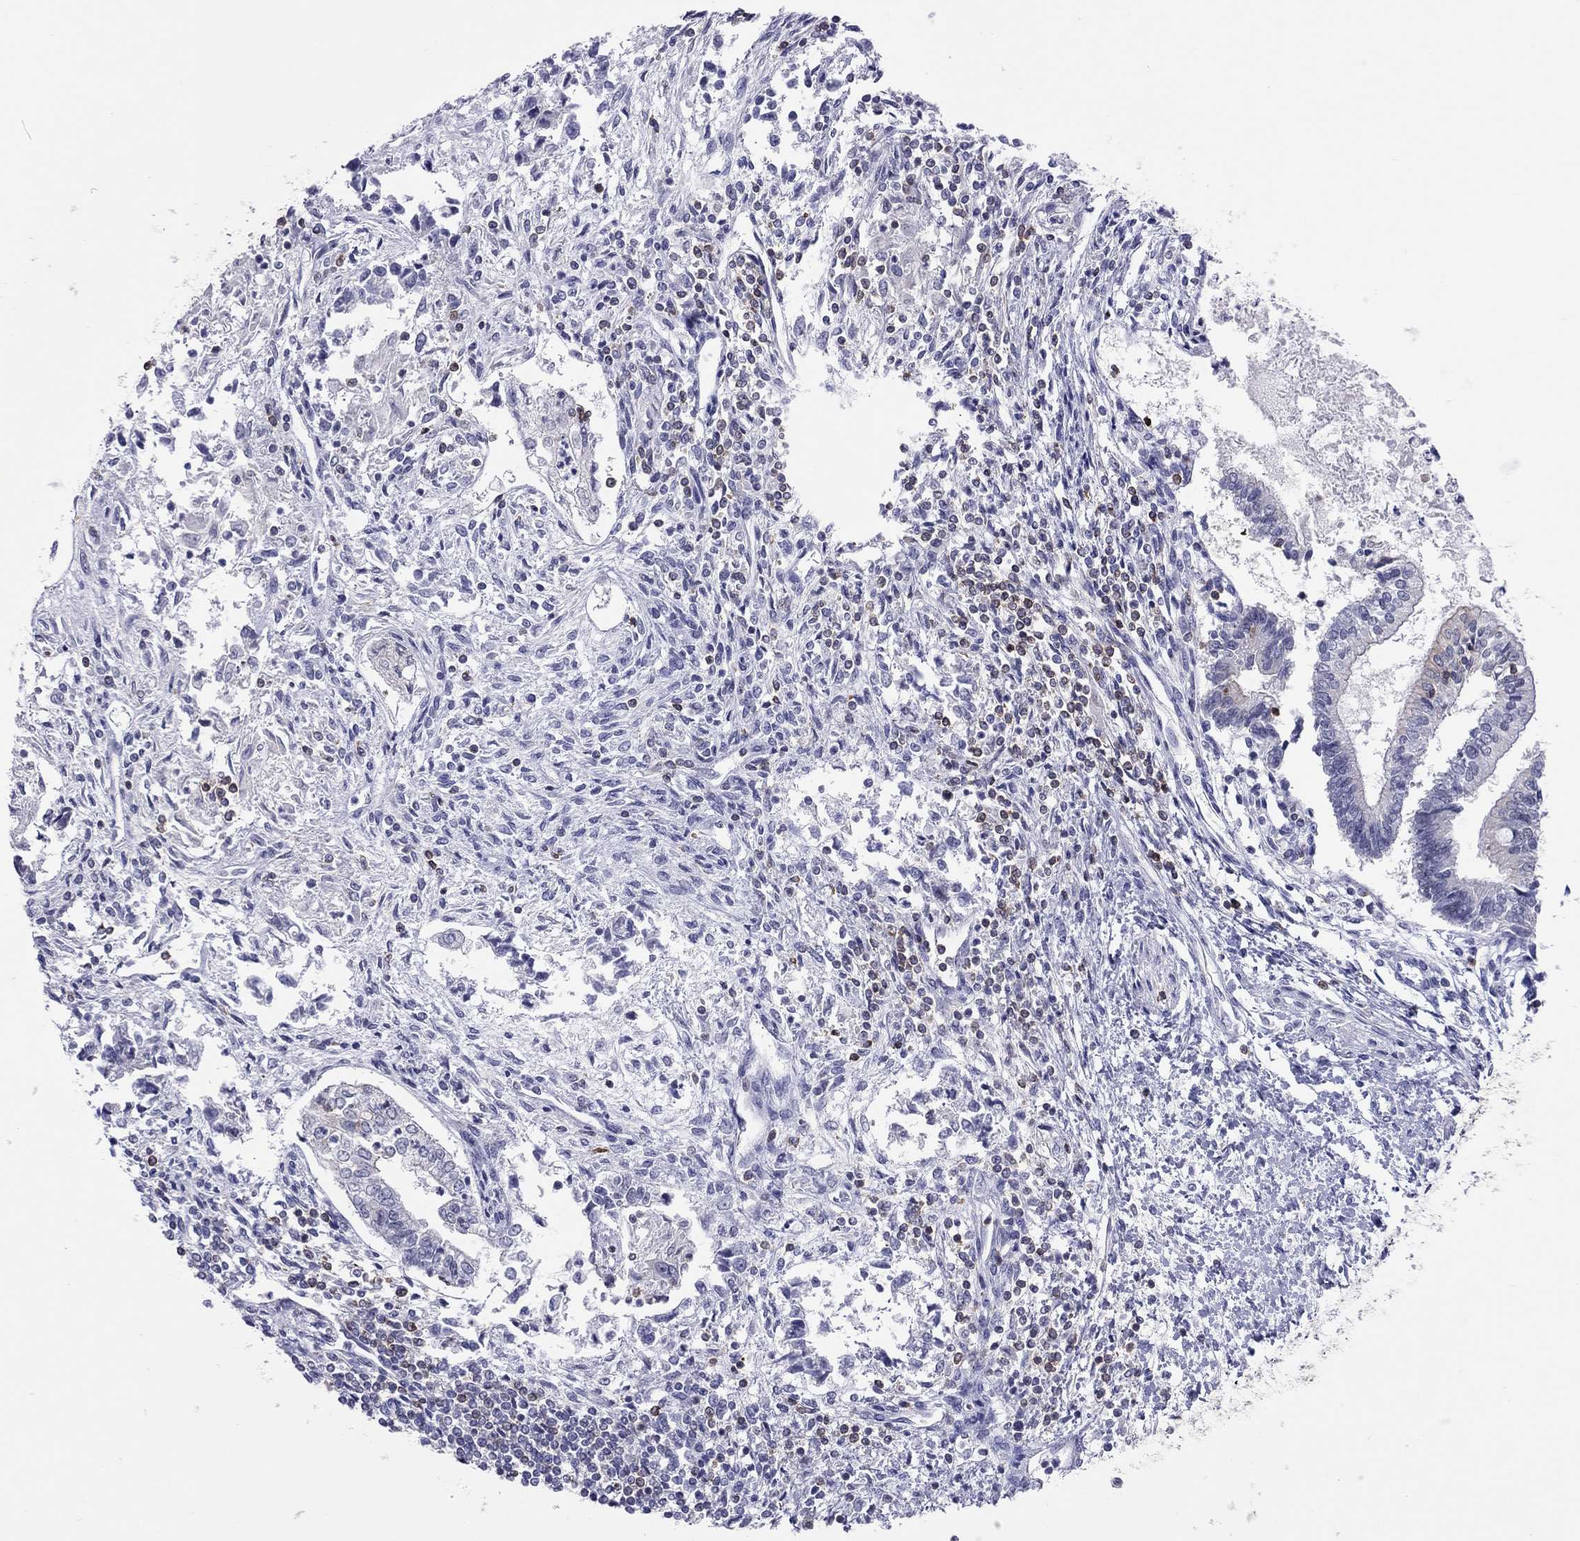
{"staining": {"intensity": "negative", "quantity": "none", "location": "none"}, "tissue": "testis cancer", "cell_type": "Tumor cells", "image_type": "cancer", "snomed": [{"axis": "morphology", "description": "Carcinoma, Embryonal, NOS"}, {"axis": "topography", "description": "Testis"}], "caption": "Human embryonal carcinoma (testis) stained for a protein using immunohistochemistry (IHC) displays no positivity in tumor cells.", "gene": "MND1", "patient": {"sex": "male", "age": 37}}